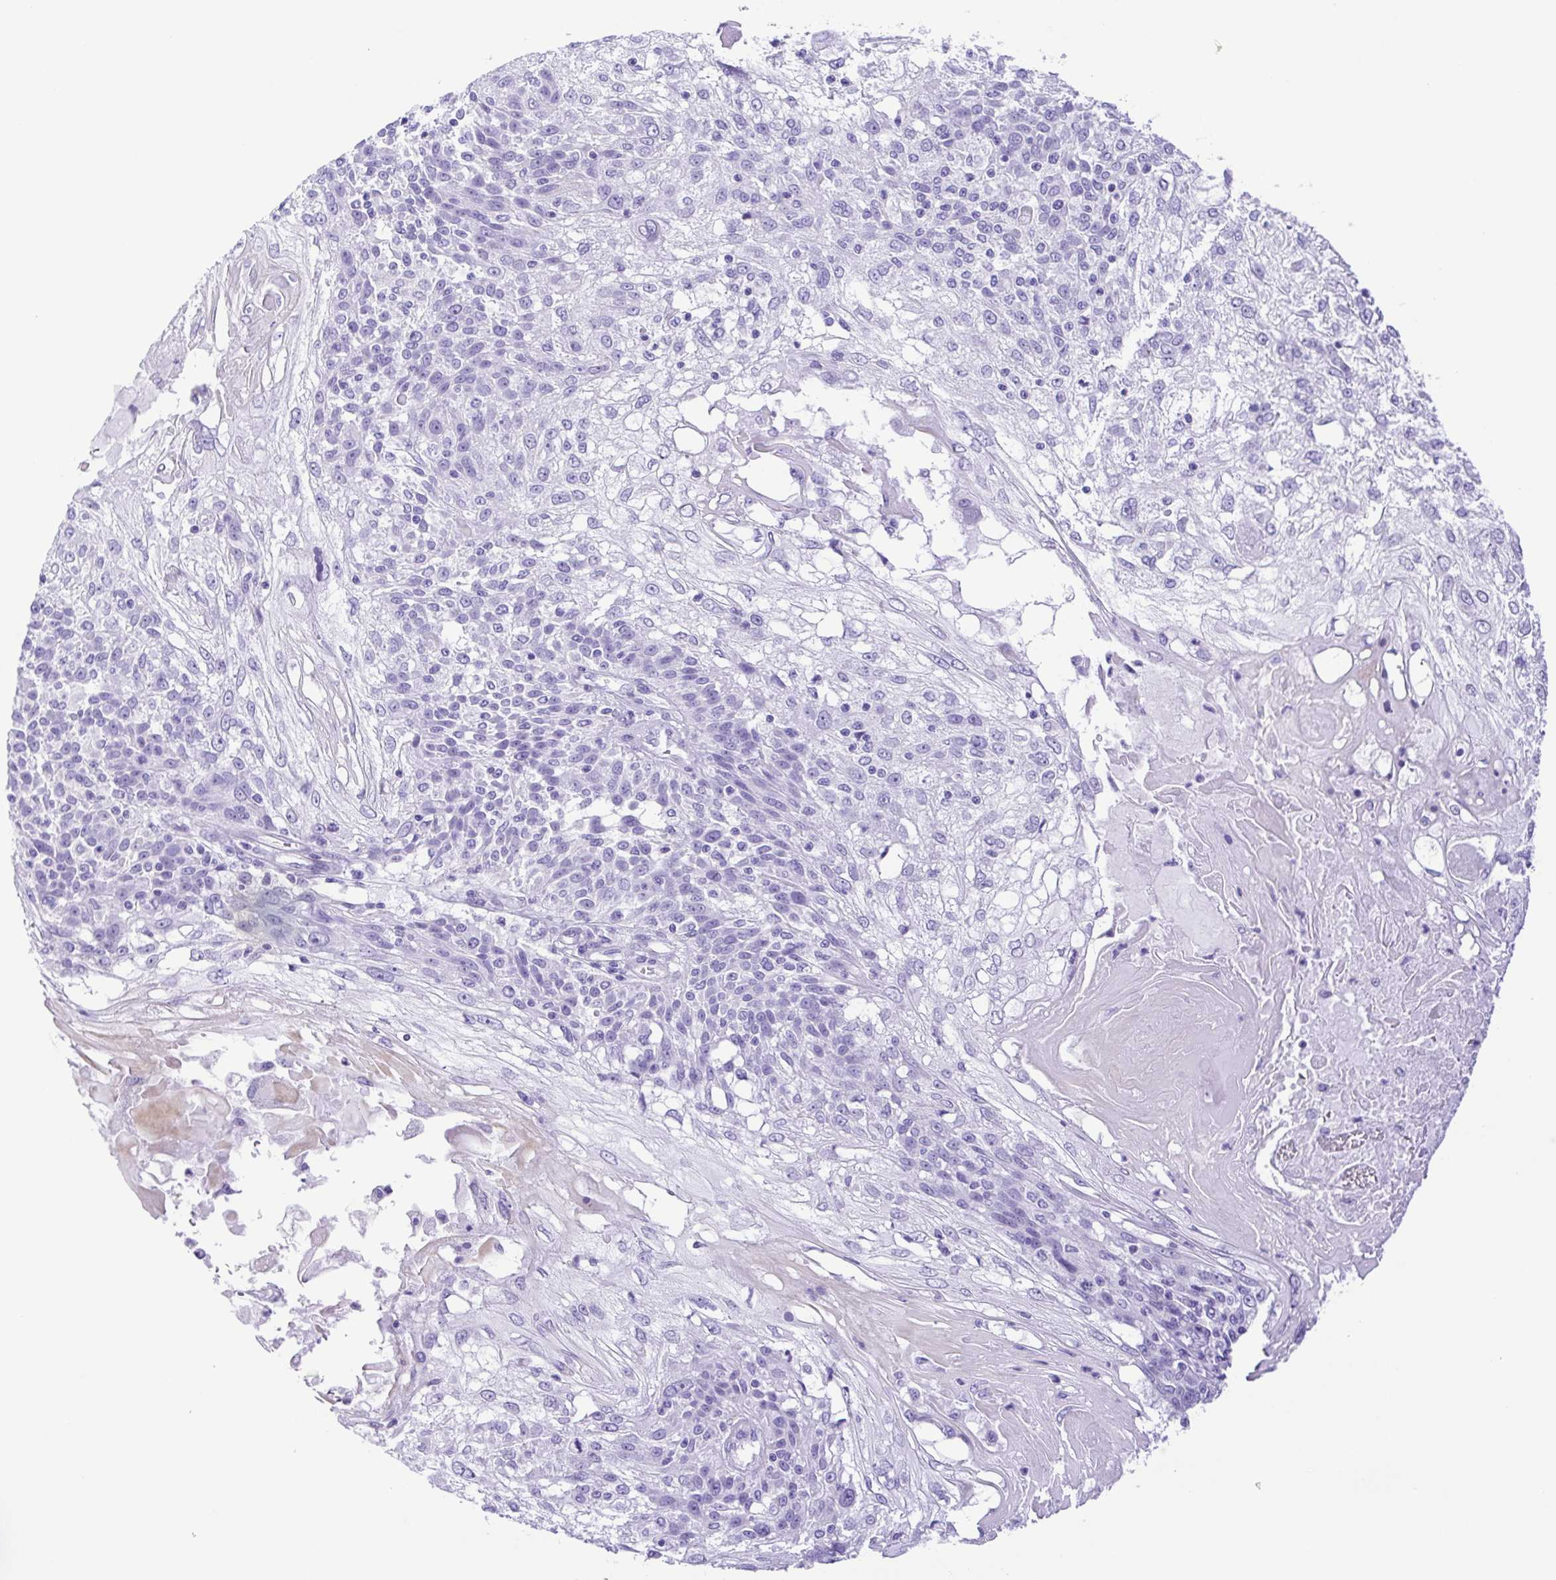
{"staining": {"intensity": "negative", "quantity": "none", "location": "none"}, "tissue": "skin cancer", "cell_type": "Tumor cells", "image_type": "cancer", "snomed": [{"axis": "morphology", "description": "Normal tissue, NOS"}, {"axis": "morphology", "description": "Squamous cell carcinoma, NOS"}, {"axis": "topography", "description": "Skin"}], "caption": "Human squamous cell carcinoma (skin) stained for a protein using immunohistochemistry shows no staining in tumor cells.", "gene": "PAK3", "patient": {"sex": "female", "age": 83}}